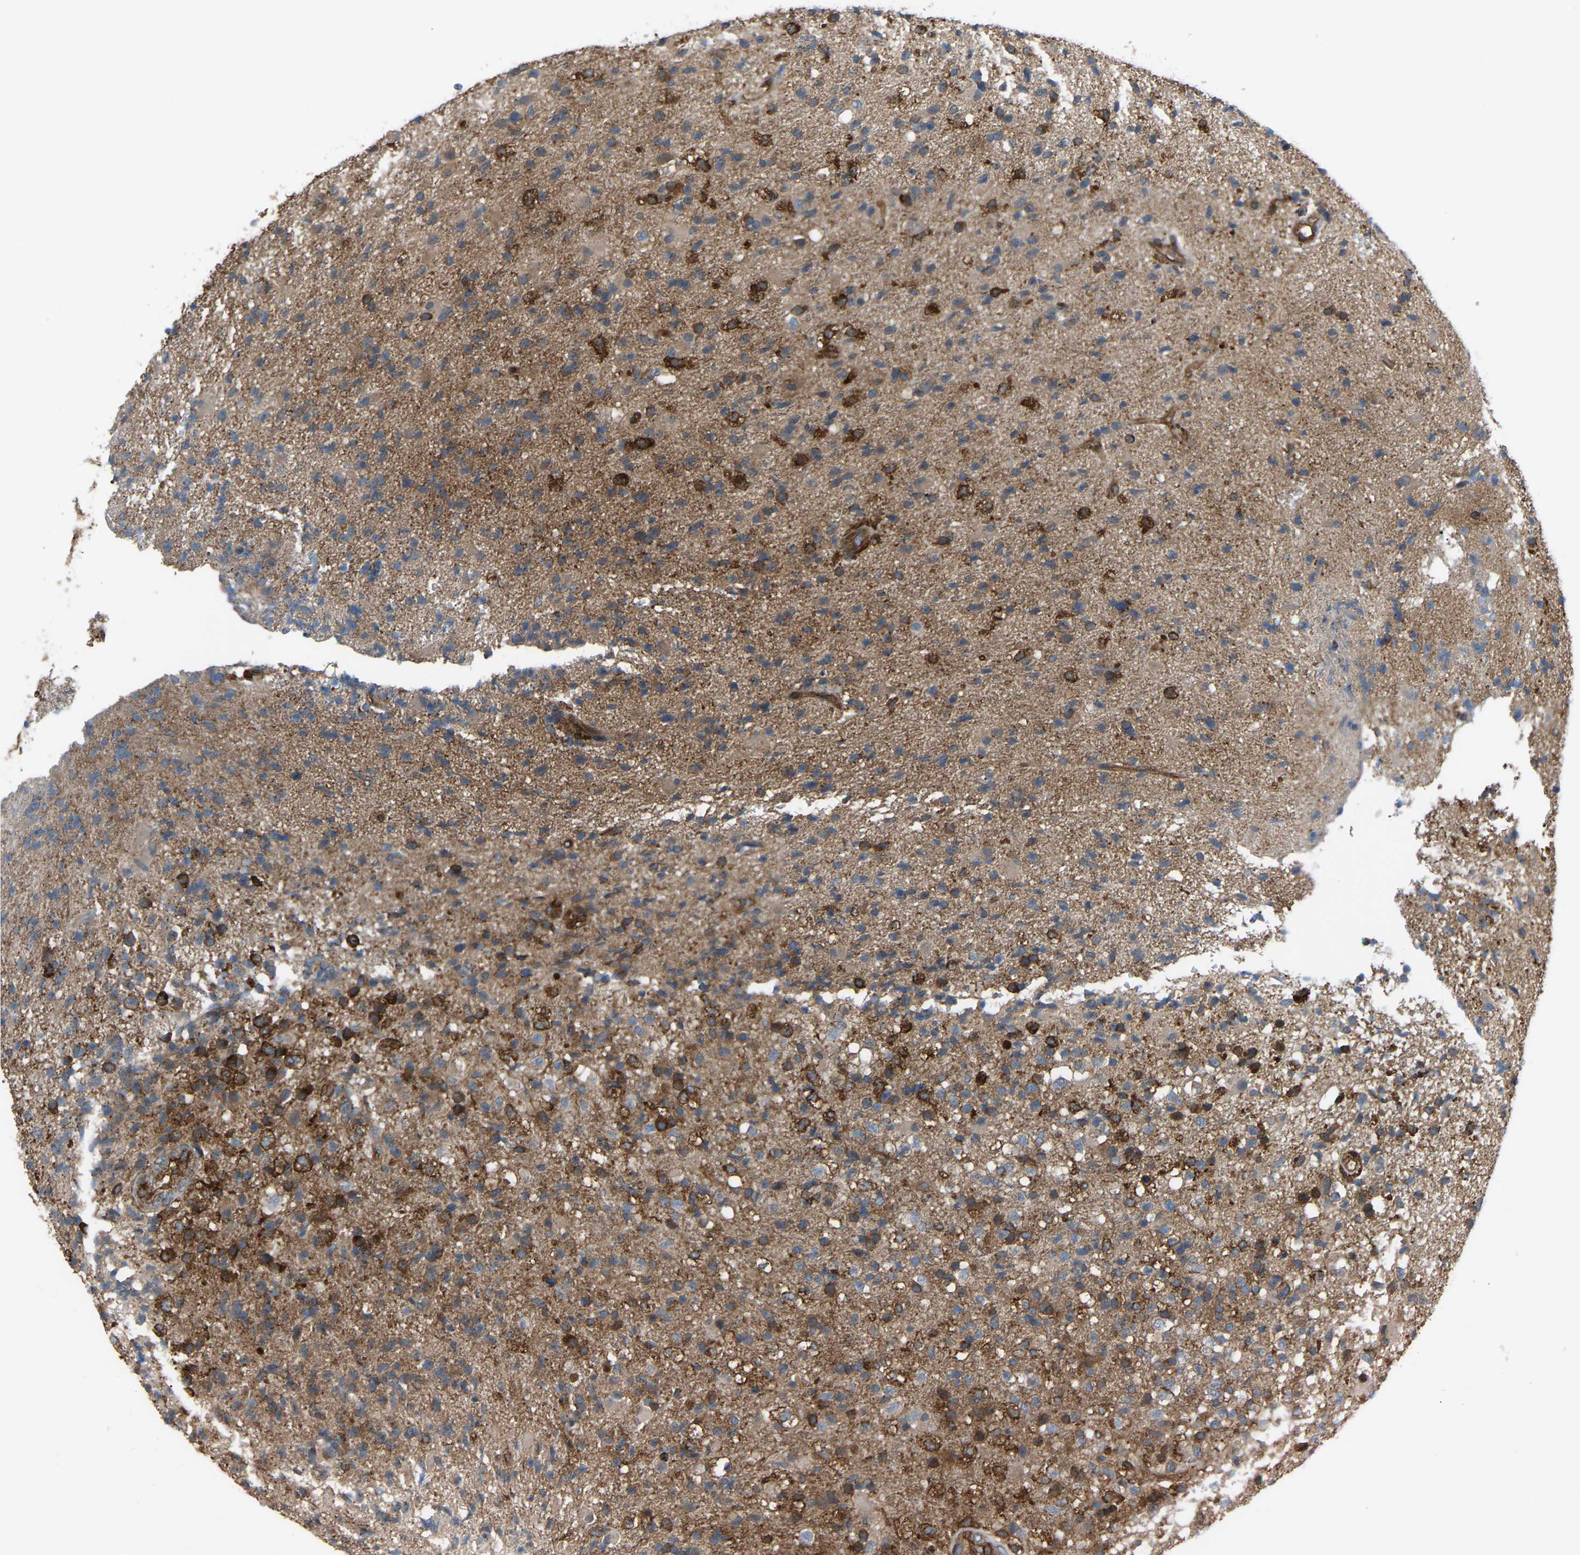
{"staining": {"intensity": "strong", "quantity": "25%-75%", "location": "cytoplasmic/membranous"}, "tissue": "glioma", "cell_type": "Tumor cells", "image_type": "cancer", "snomed": [{"axis": "morphology", "description": "Glioma, malignant, High grade"}, {"axis": "topography", "description": "Brain"}], "caption": "Immunohistochemistry of malignant glioma (high-grade) demonstrates high levels of strong cytoplasmic/membranous expression in about 25%-75% of tumor cells. (brown staining indicates protein expression, while blue staining denotes nuclei).", "gene": "PICALM", "patient": {"sex": "male", "age": 72}}